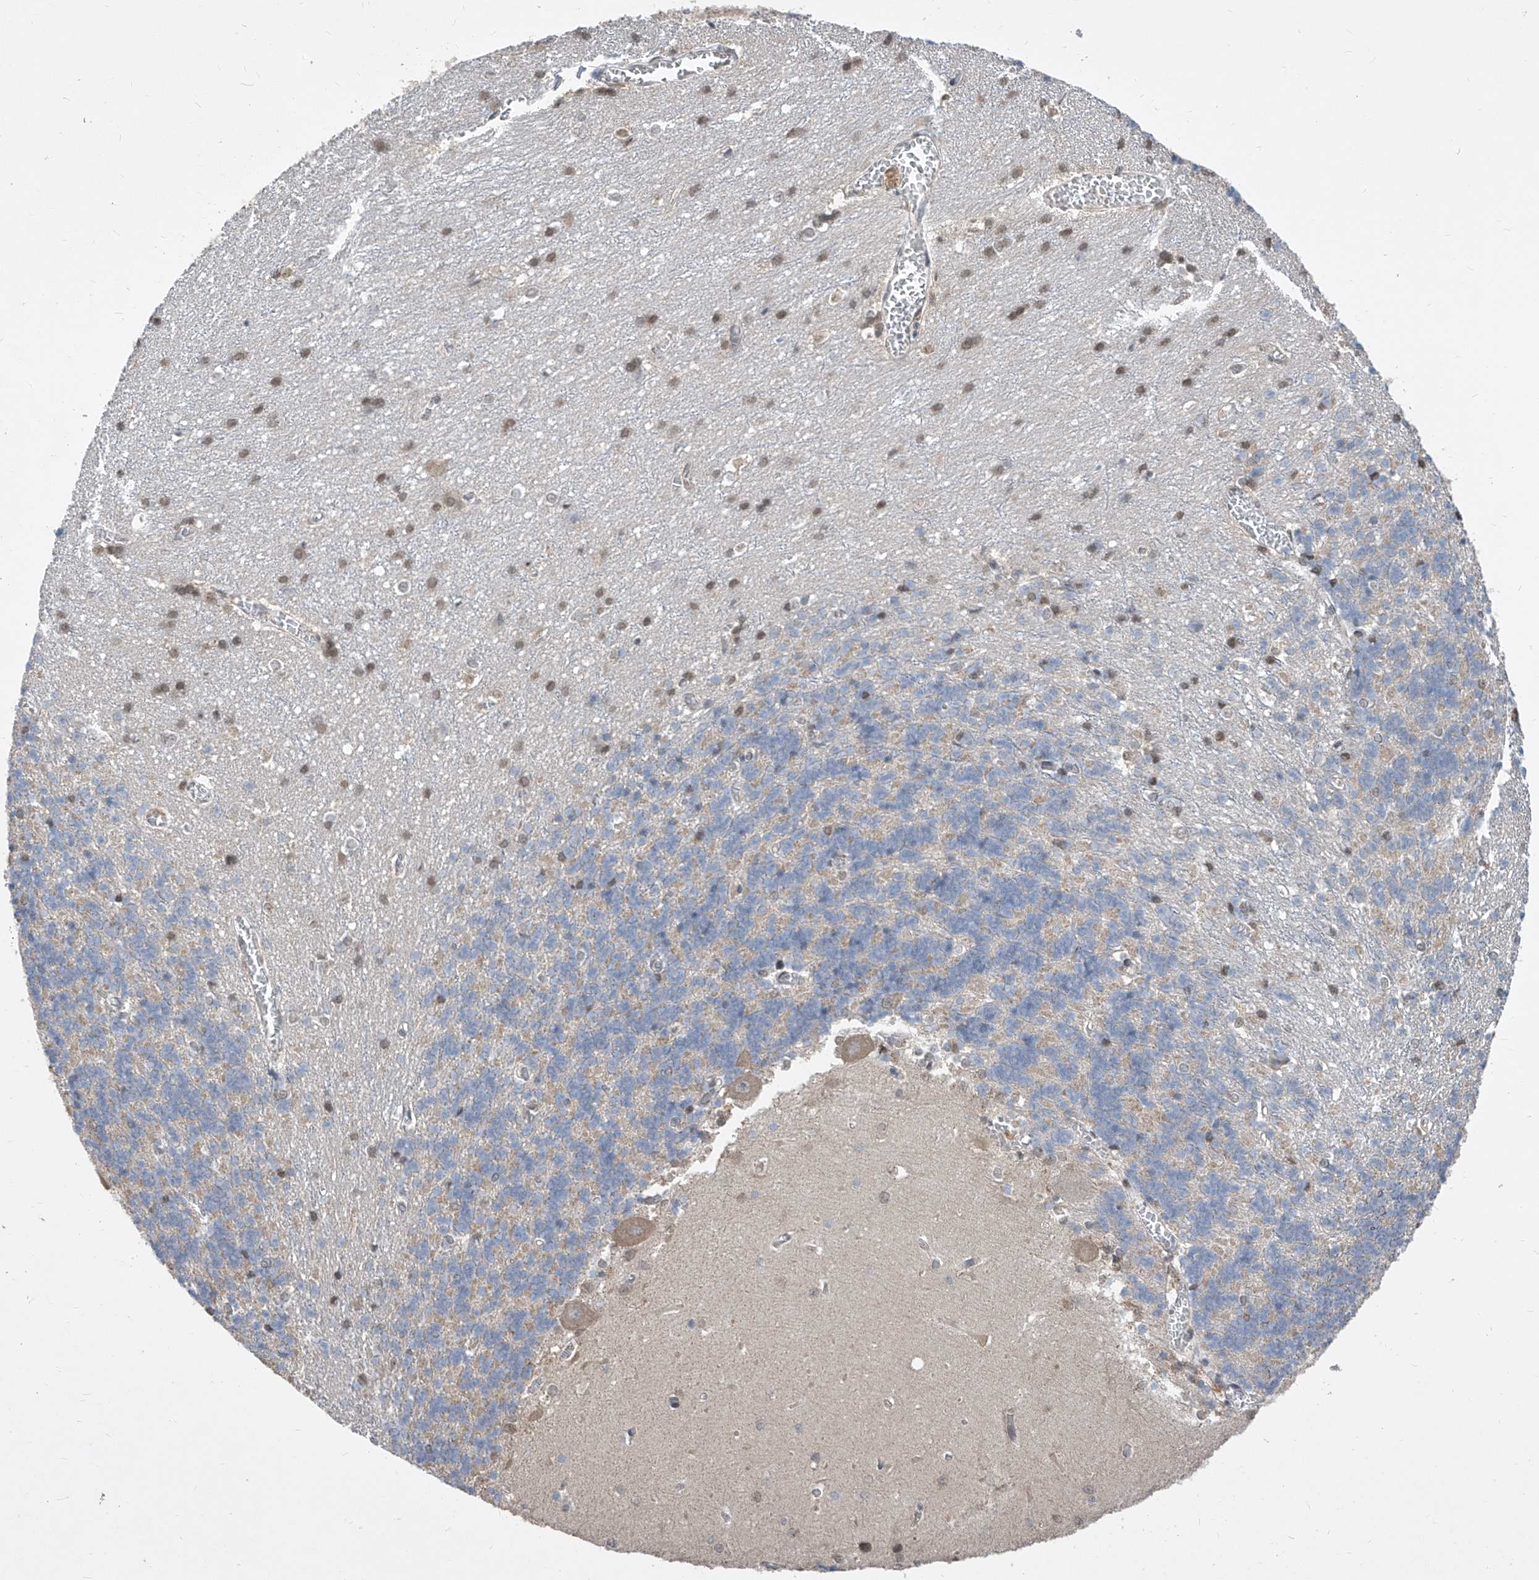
{"staining": {"intensity": "weak", "quantity": "25%-75%", "location": "cytoplasmic/membranous"}, "tissue": "cerebellum", "cell_type": "Cells in granular layer", "image_type": "normal", "snomed": [{"axis": "morphology", "description": "Normal tissue, NOS"}, {"axis": "topography", "description": "Cerebellum"}], "caption": "Immunohistochemical staining of benign human cerebellum exhibits weak cytoplasmic/membranous protein expression in approximately 25%-75% of cells in granular layer. (DAB IHC, brown staining for protein, blue staining for nuclei).", "gene": "CETN1", "patient": {"sex": "male", "age": 37}}